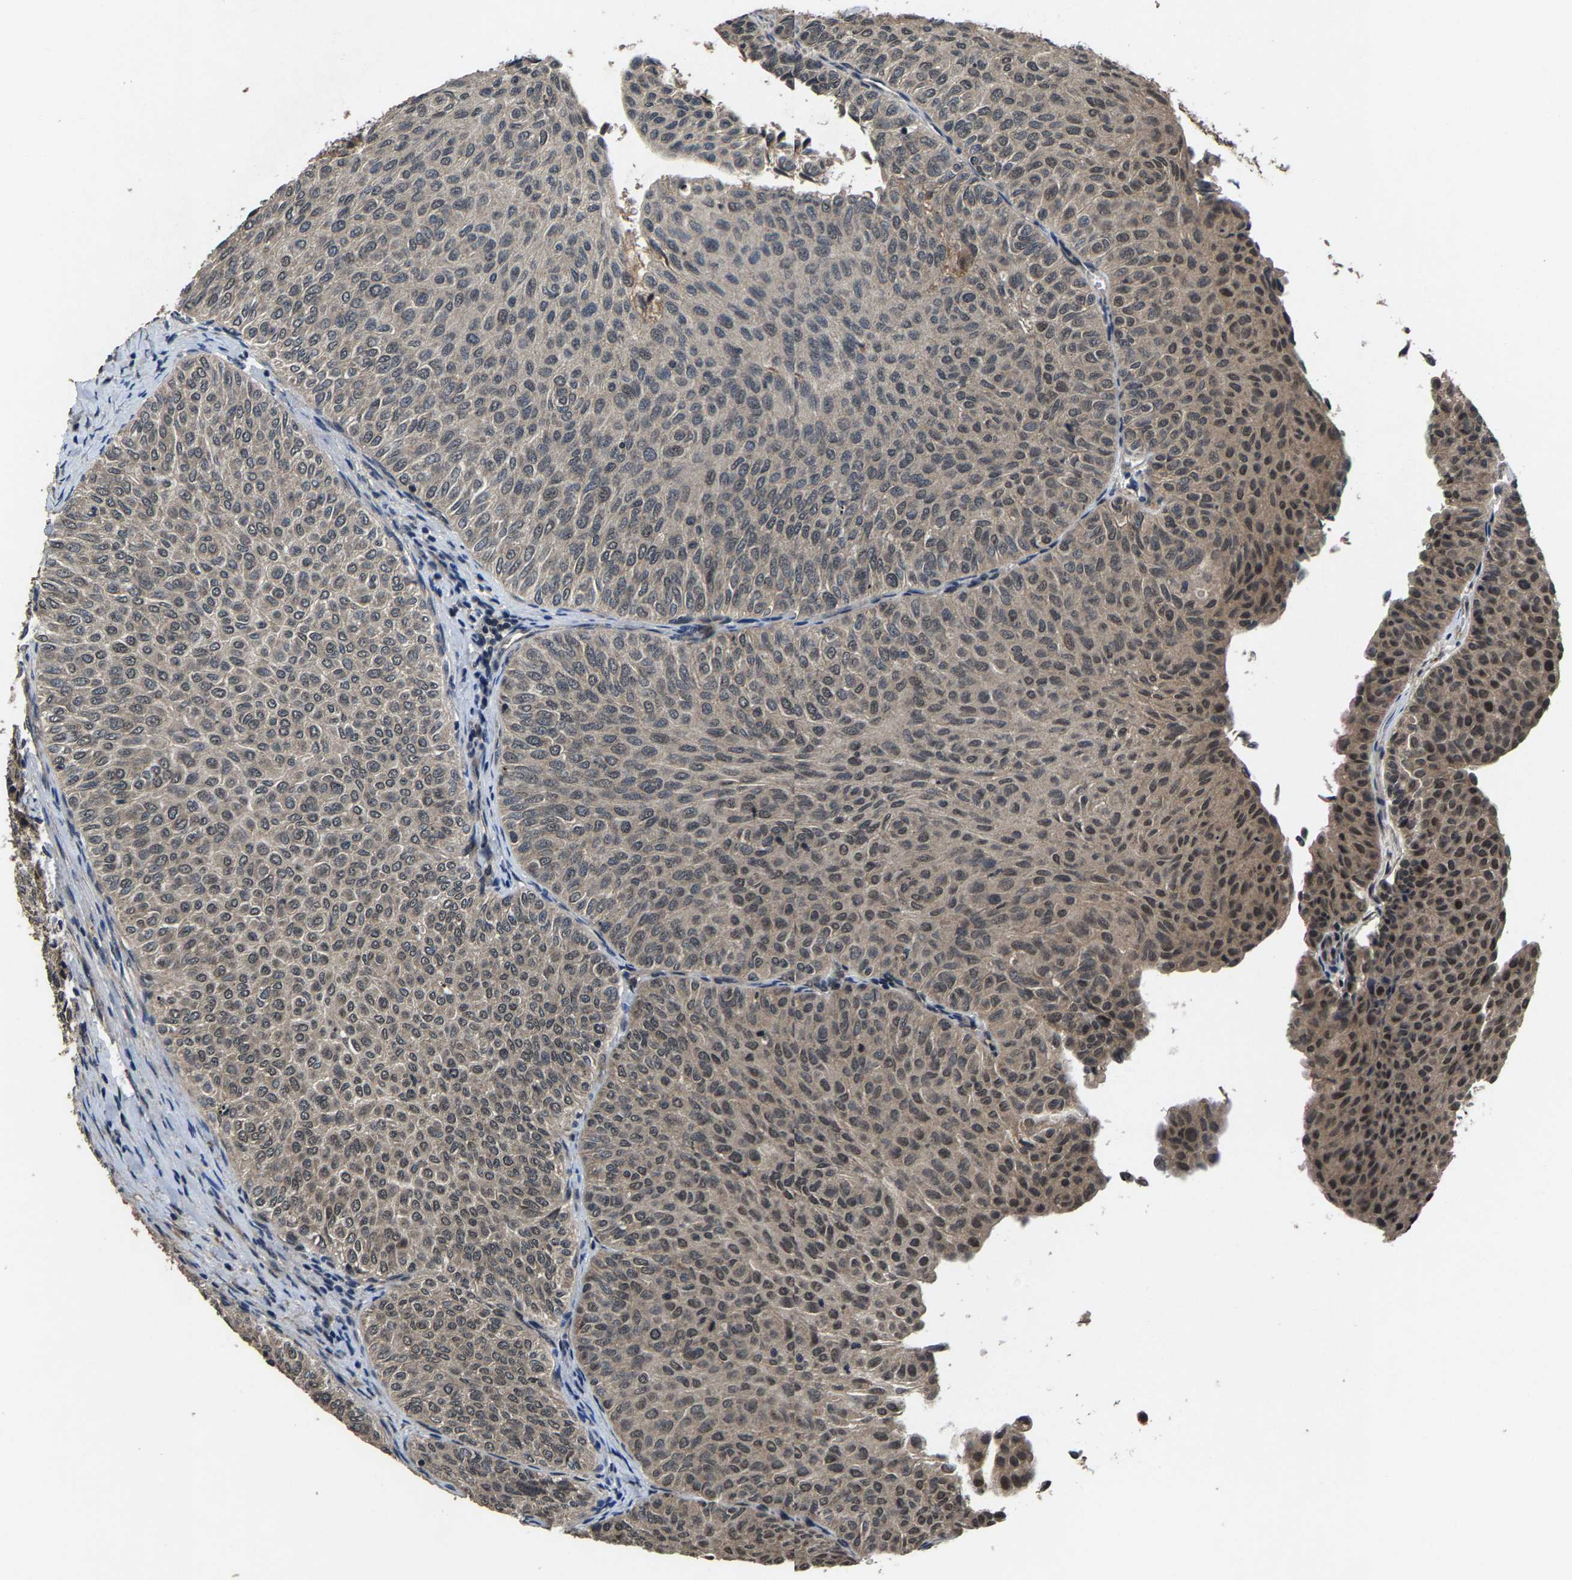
{"staining": {"intensity": "weak", "quantity": "<25%", "location": "cytoplasmic/membranous,nuclear"}, "tissue": "urothelial cancer", "cell_type": "Tumor cells", "image_type": "cancer", "snomed": [{"axis": "morphology", "description": "Urothelial carcinoma, Low grade"}, {"axis": "topography", "description": "Urinary bladder"}], "caption": "A photomicrograph of urothelial cancer stained for a protein displays no brown staining in tumor cells.", "gene": "HUWE1", "patient": {"sex": "male", "age": 78}}